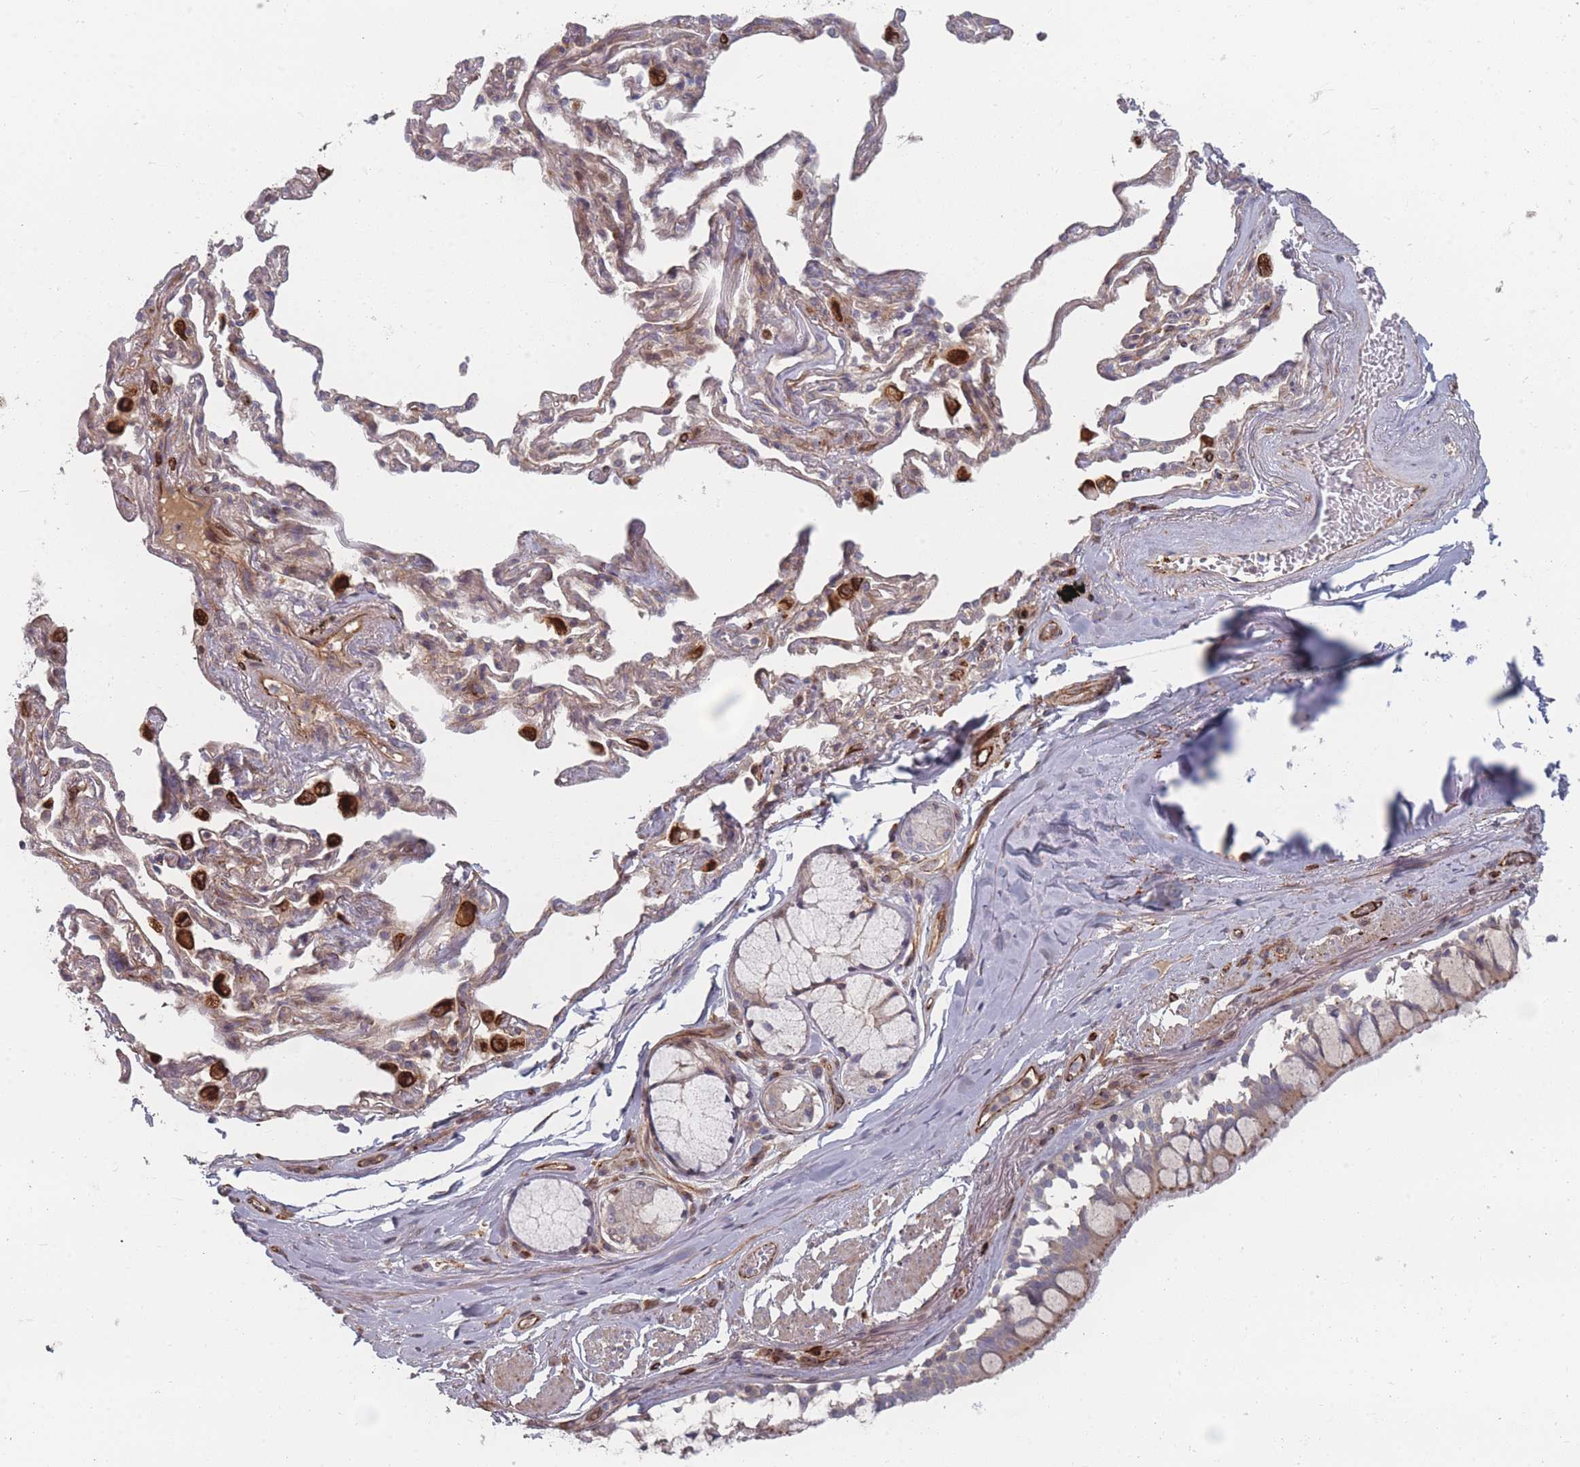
{"staining": {"intensity": "moderate", "quantity": ">75%", "location": "cytoplasmic/membranous"}, "tissue": "bronchus", "cell_type": "Respiratory epithelial cells", "image_type": "normal", "snomed": [{"axis": "morphology", "description": "Normal tissue, NOS"}, {"axis": "topography", "description": "Bronchus"}], "caption": "A micrograph showing moderate cytoplasmic/membranous staining in approximately >75% of respiratory epithelial cells in benign bronchus, as visualized by brown immunohistochemical staining.", "gene": "EEF1AKMT2", "patient": {"sex": "male", "age": 65}}